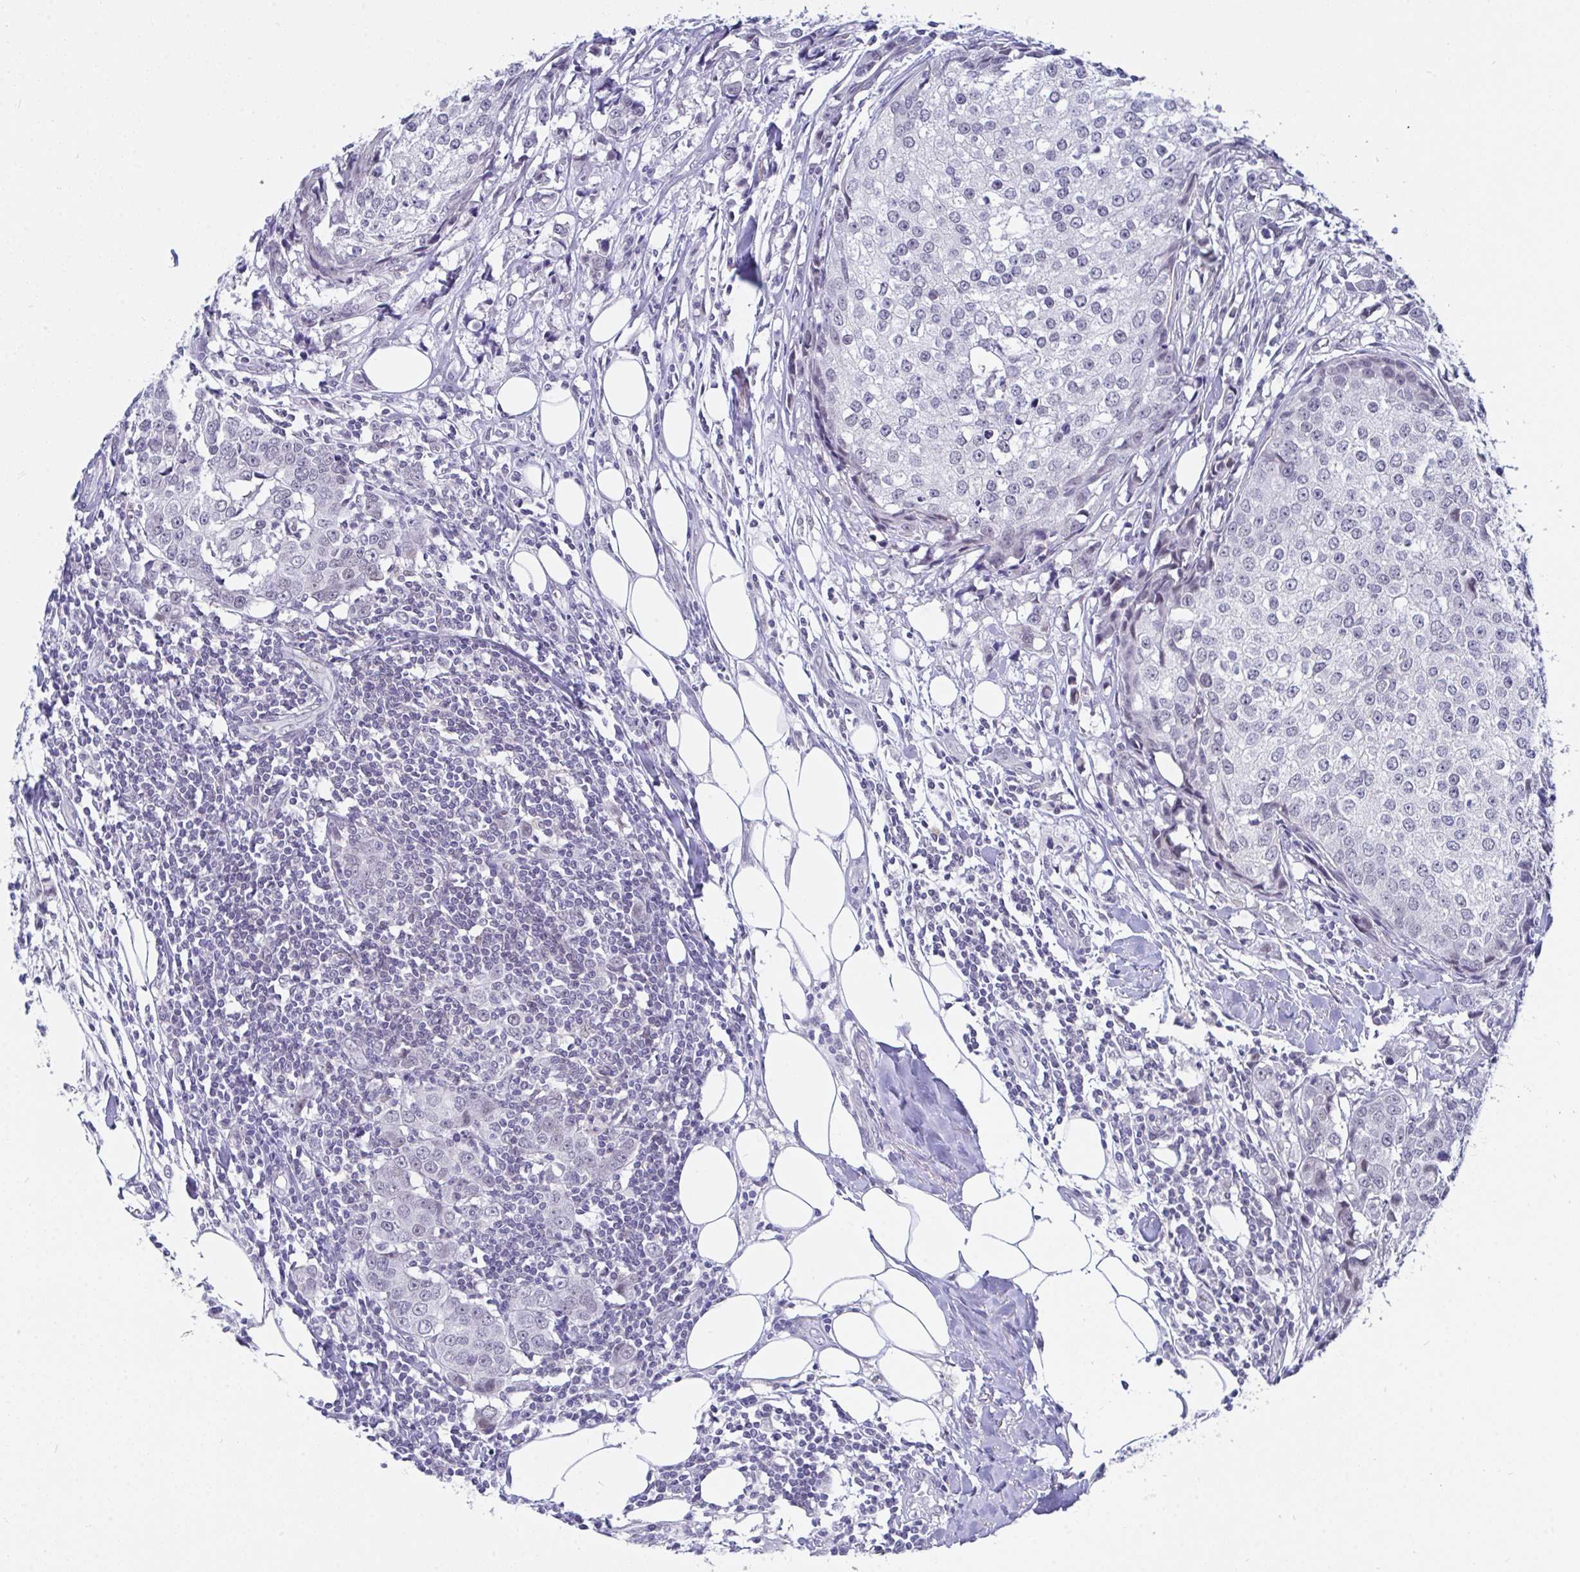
{"staining": {"intensity": "negative", "quantity": "none", "location": "none"}, "tissue": "breast cancer", "cell_type": "Tumor cells", "image_type": "cancer", "snomed": [{"axis": "morphology", "description": "Duct carcinoma"}, {"axis": "topography", "description": "Breast"}], "caption": "IHC image of neoplastic tissue: human breast cancer stained with DAB (3,3'-diaminobenzidine) demonstrates no significant protein positivity in tumor cells.", "gene": "FBXL22", "patient": {"sex": "female", "age": 80}}